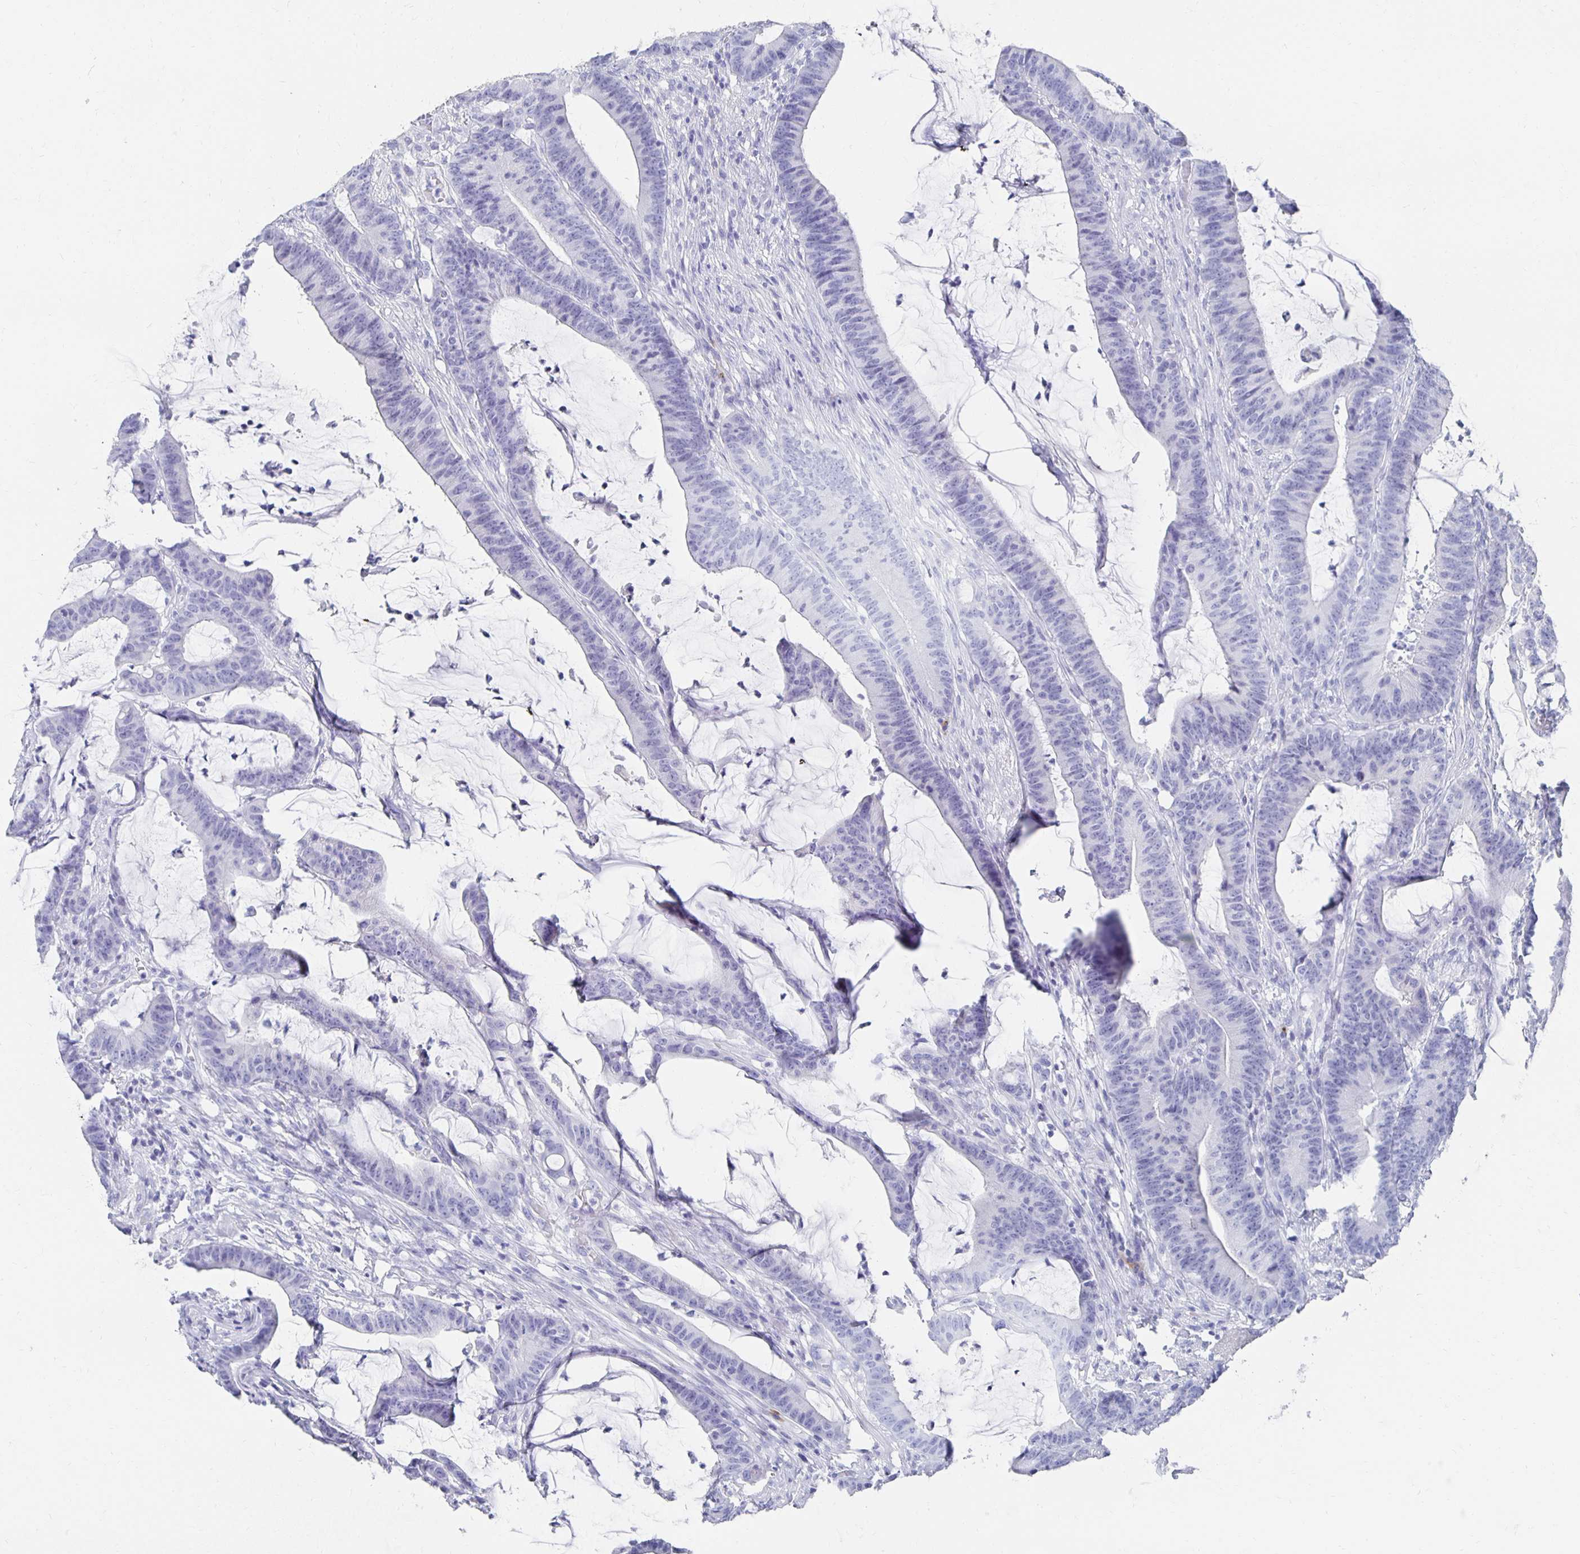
{"staining": {"intensity": "negative", "quantity": "none", "location": "none"}, "tissue": "colorectal cancer", "cell_type": "Tumor cells", "image_type": "cancer", "snomed": [{"axis": "morphology", "description": "Adenocarcinoma, NOS"}, {"axis": "topography", "description": "Colon"}], "caption": "Immunohistochemistry (IHC) image of colorectal cancer (adenocarcinoma) stained for a protein (brown), which shows no expression in tumor cells. The staining is performed using DAB (3,3'-diaminobenzidine) brown chromogen with nuclei counter-stained in using hematoxylin.", "gene": "PRDM7", "patient": {"sex": "female", "age": 78}}